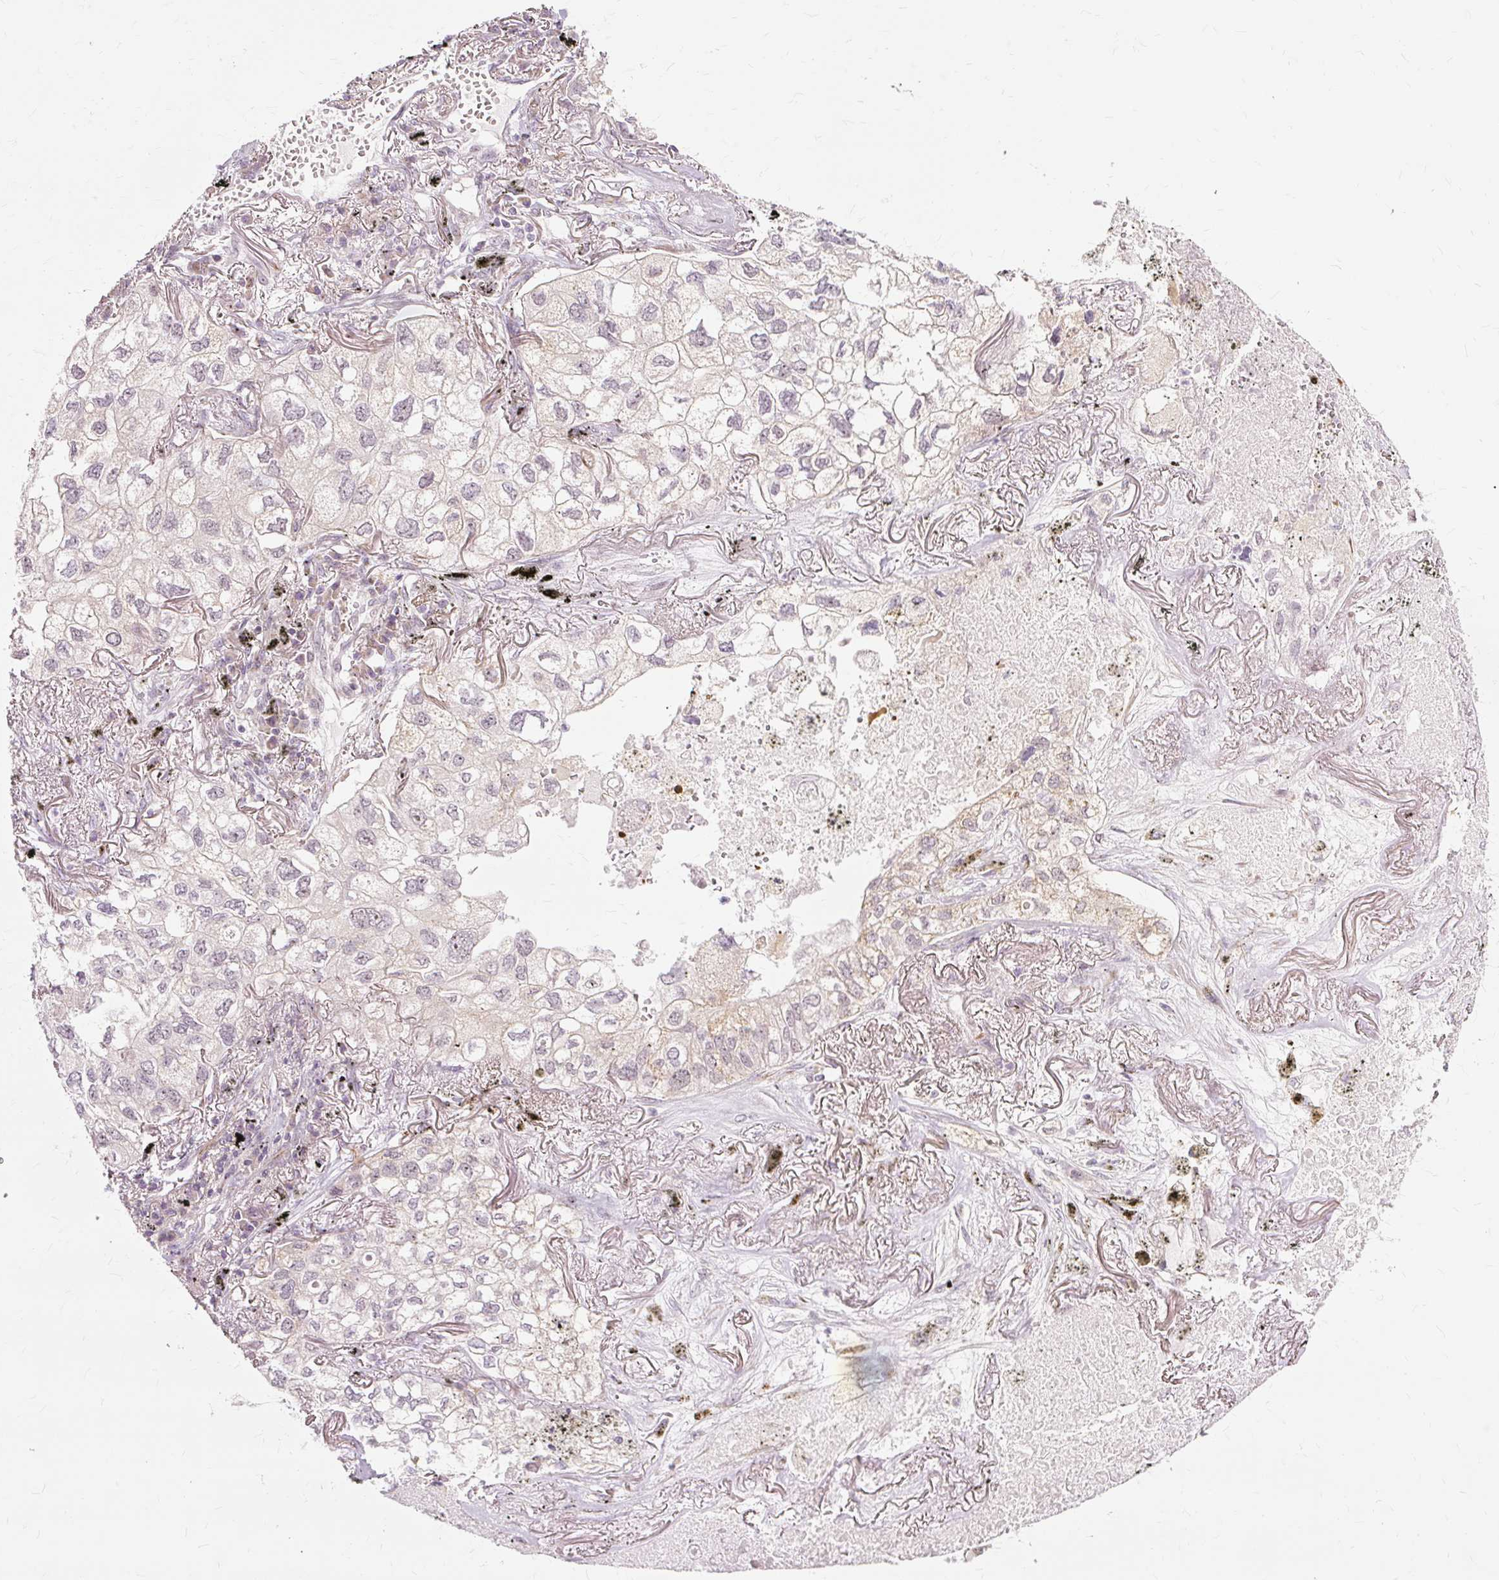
{"staining": {"intensity": "weak", "quantity": "<25%", "location": "cytoplasmic/membranous"}, "tissue": "lung cancer", "cell_type": "Tumor cells", "image_type": "cancer", "snomed": [{"axis": "morphology", "description": "Adenocarcinoma, NOS"}, {"axis": "topography", "description": "Lung"}], "caption": "Immunohistochemical staining of human lung cancer reveals no significant staining in tumor cells. Brightfield microscopy of IHC stained with DAB (brown) and hematoxylin (blue), captured at high magnification.", "gene": "MMACHC", "patient": {"sex": "male", "age": 65}}